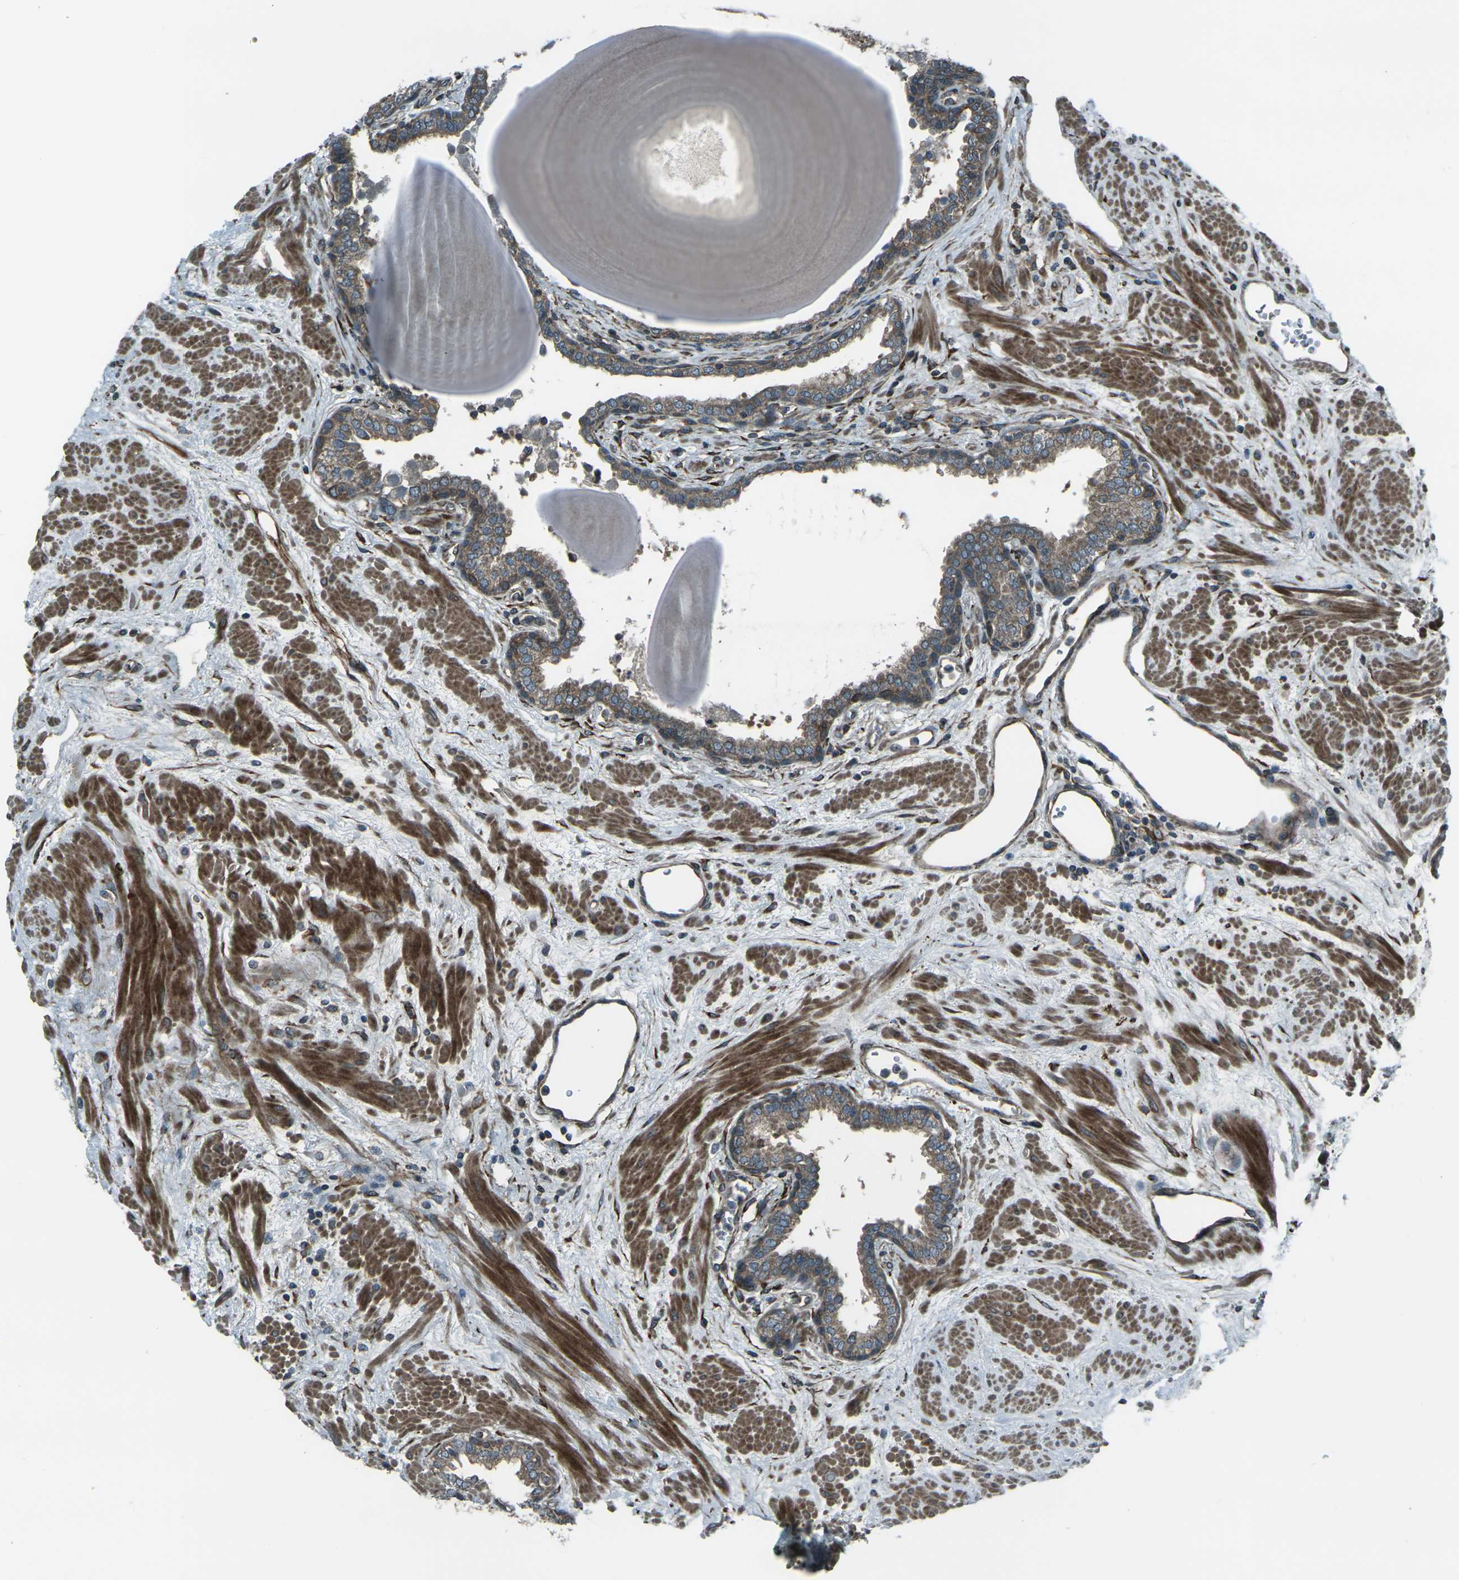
{"staining": {"intensity": "moderate", "quantity": ">75%", "location": "cytoplasmic/membranous"}, "tissue": "prostate", "cell_type": "Glandular cells", "image_type": "normal", "snomed": [{"axis": "morphology", "description": "Normal tissue, NOS"}, {"axis": "topography", "description": "Prostate"}], "caption": "A brown stain highlights moderate cytoplasmic/membranous expression of a protein in glandular cells of unremarkable prostate. Nuclei are stained in blue.", "gene": "LSMEM1", "patient": {"sex": "male", "age": 51}}